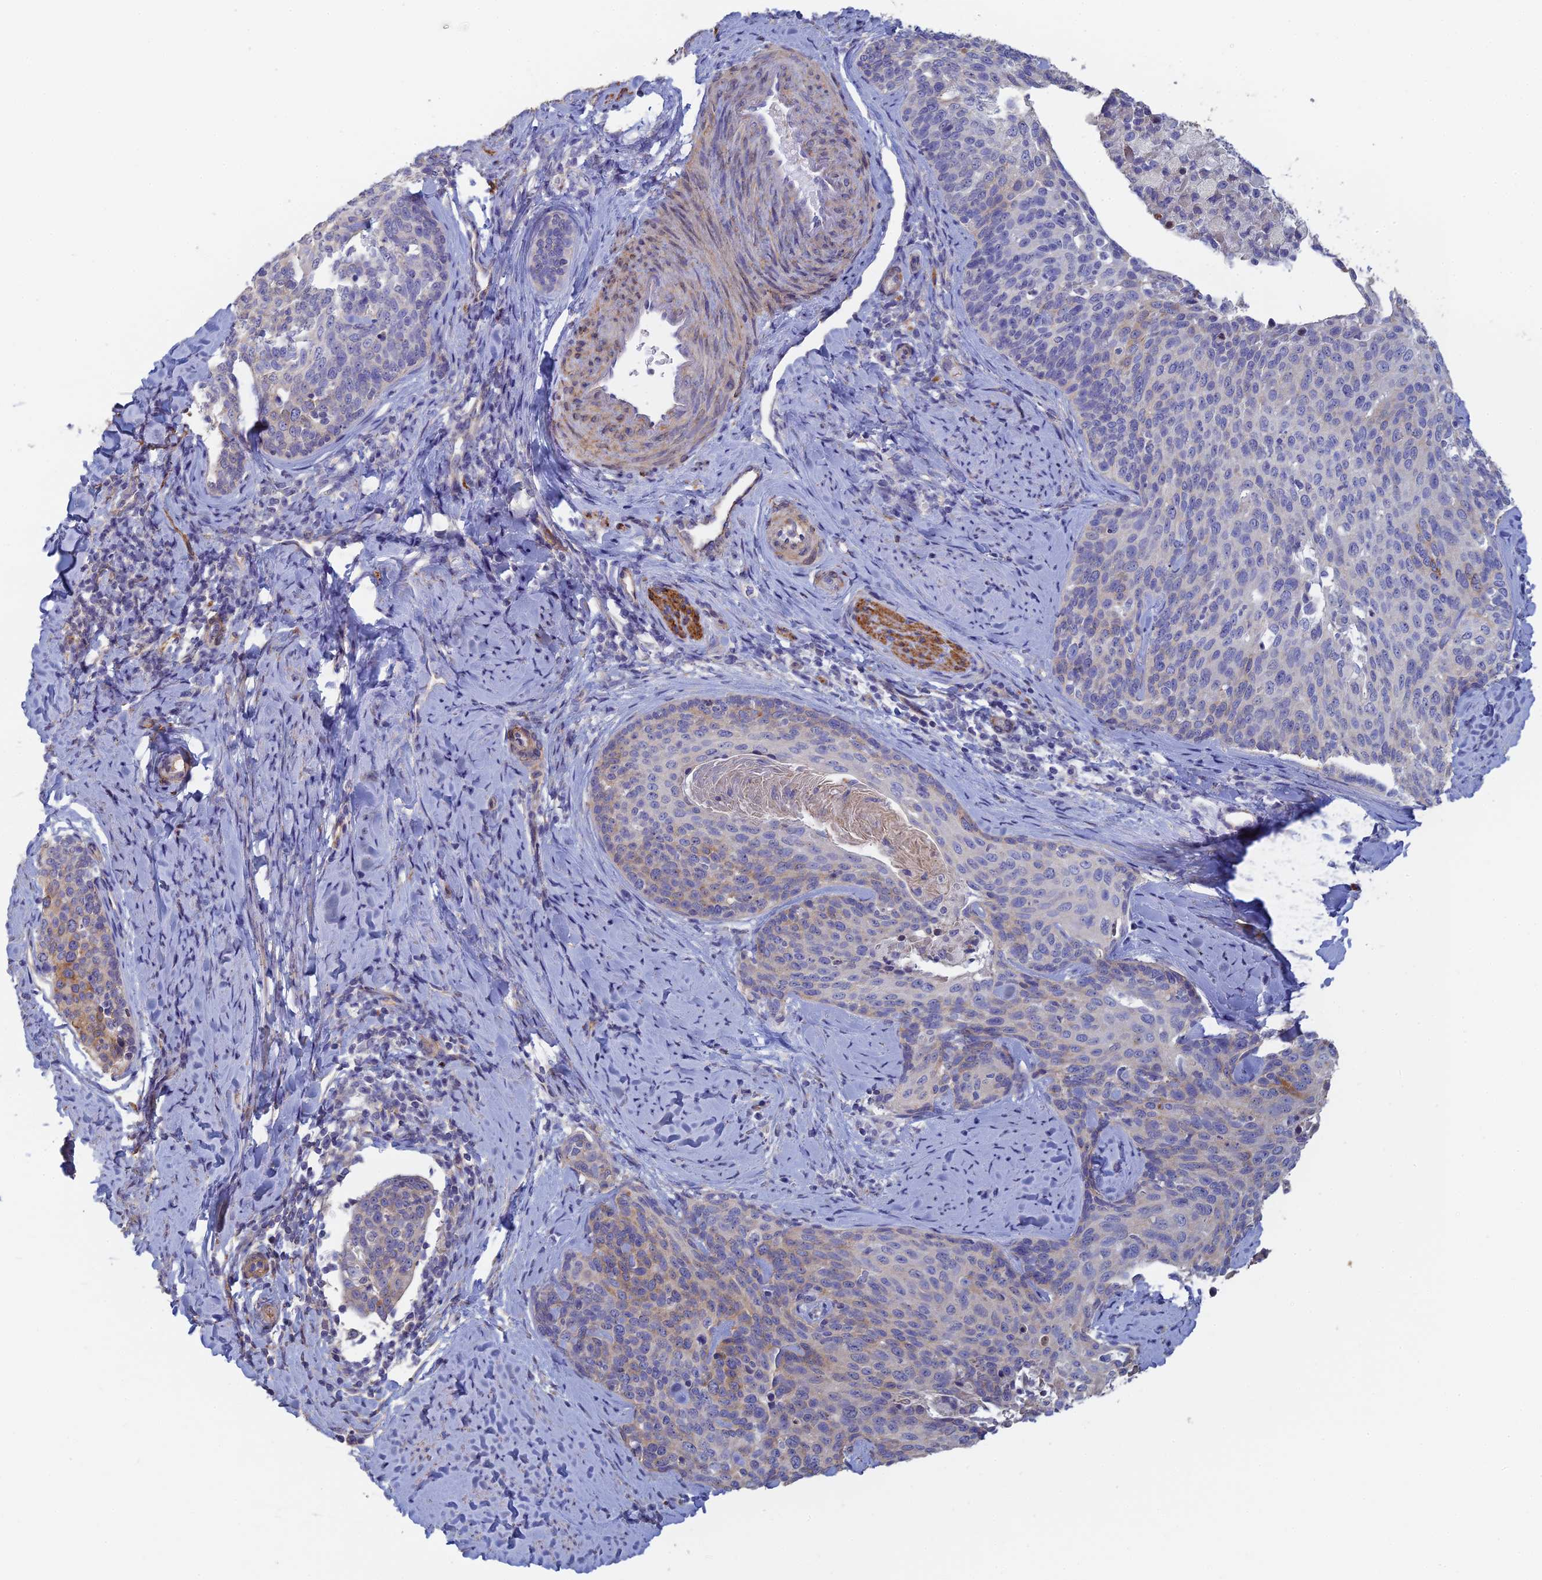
{"staining": {"intensity": "weak", "quantity": "<25%", "location": "cytoplasmic/membranous"}, "tissue": "cervical cancer", "cell_type": "Tumor cells", "image_type": "cancer", "snomed": [{"axis": "morphology", "description": "Squamous cell carcinoma, NOS"}, {"axis": "topography", "description": "Cervix"}], "caption": "This is an immunohistochemistry image of human cervical cancer. There is no expression in tumor cells.", "gene": "PCDHA5", "patient": {"sex": "female", "age": 50}}